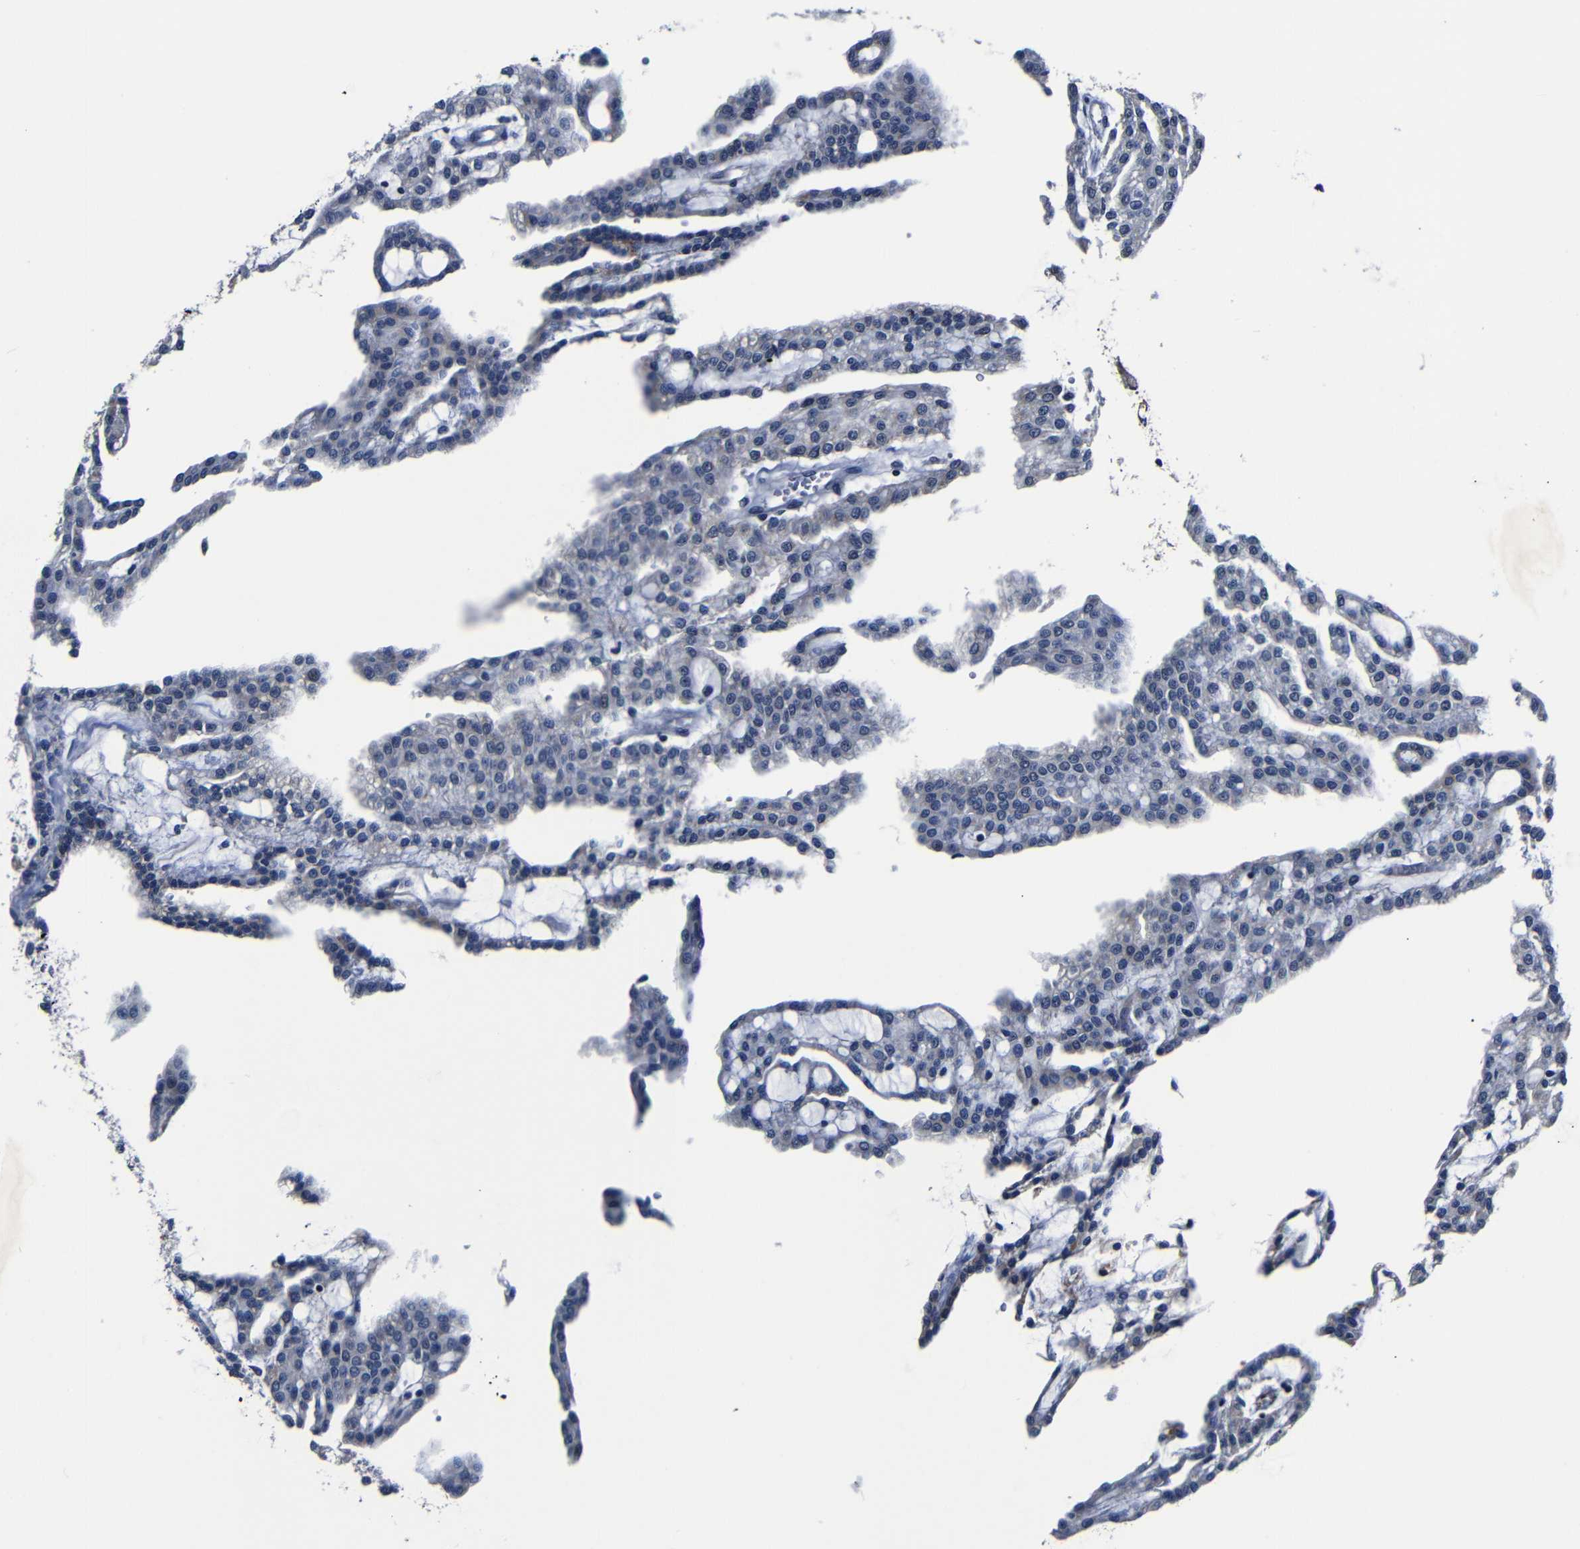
{"staining": {"intensity": "negative", "quantity": "none", "location": "none"}, "tissue": "renal cancer", "cell_type": "Tumor cells", "image_type": "cancer", "snomed": [{"axis": "morphology", "description": "Adenocarcinoma, NOS"}, {"axis": "topography", "description": "Kidney"}], "caption": "Tumor cells are negative for protein expression in human renal cancer.", "gene": "DEPP1", "patient": {"sex": "male", "age": 63}}